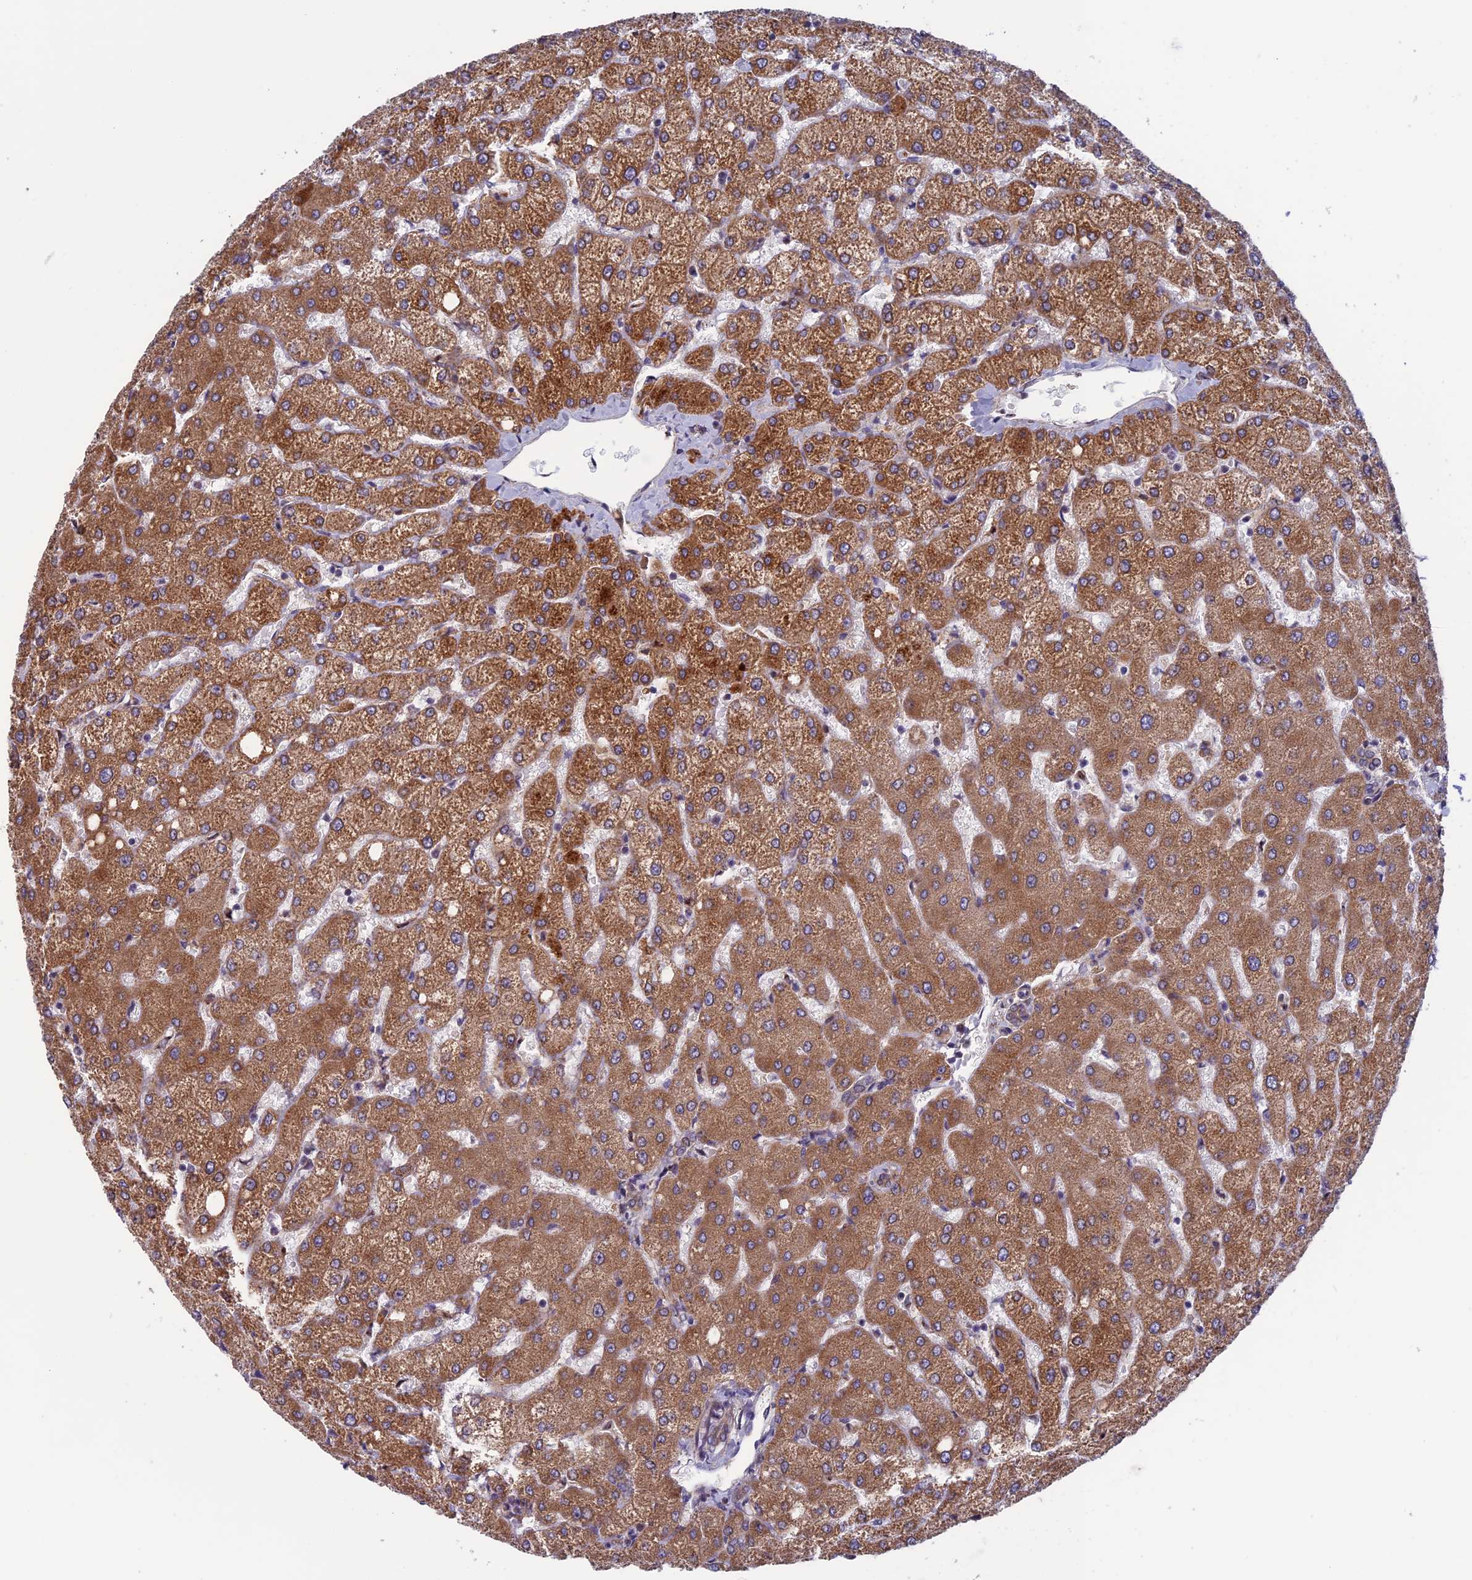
{"staining": {"intensity": "weak", "quantity": "25%-75%", "location": "cytoplasmic/membranous"}, "tissue": "liver", "cell_type": "Cholangiocytes", "image_type": "normal", "snomed": [{"axis": "morphology", "description": "Normal tissue, NOS"}, {"axis": "topography", "description": "Liver"}], "caption": "Brown immunohistochemical staining in unremarkable liver exhibits weak cytoplasmic/membranous expression in about 25%-75% of cholangiocytes. (IHC, brightfield microscopy, high magnification).", "gene": "FADS1", "patient": {"sex": "female", "age": 54}}